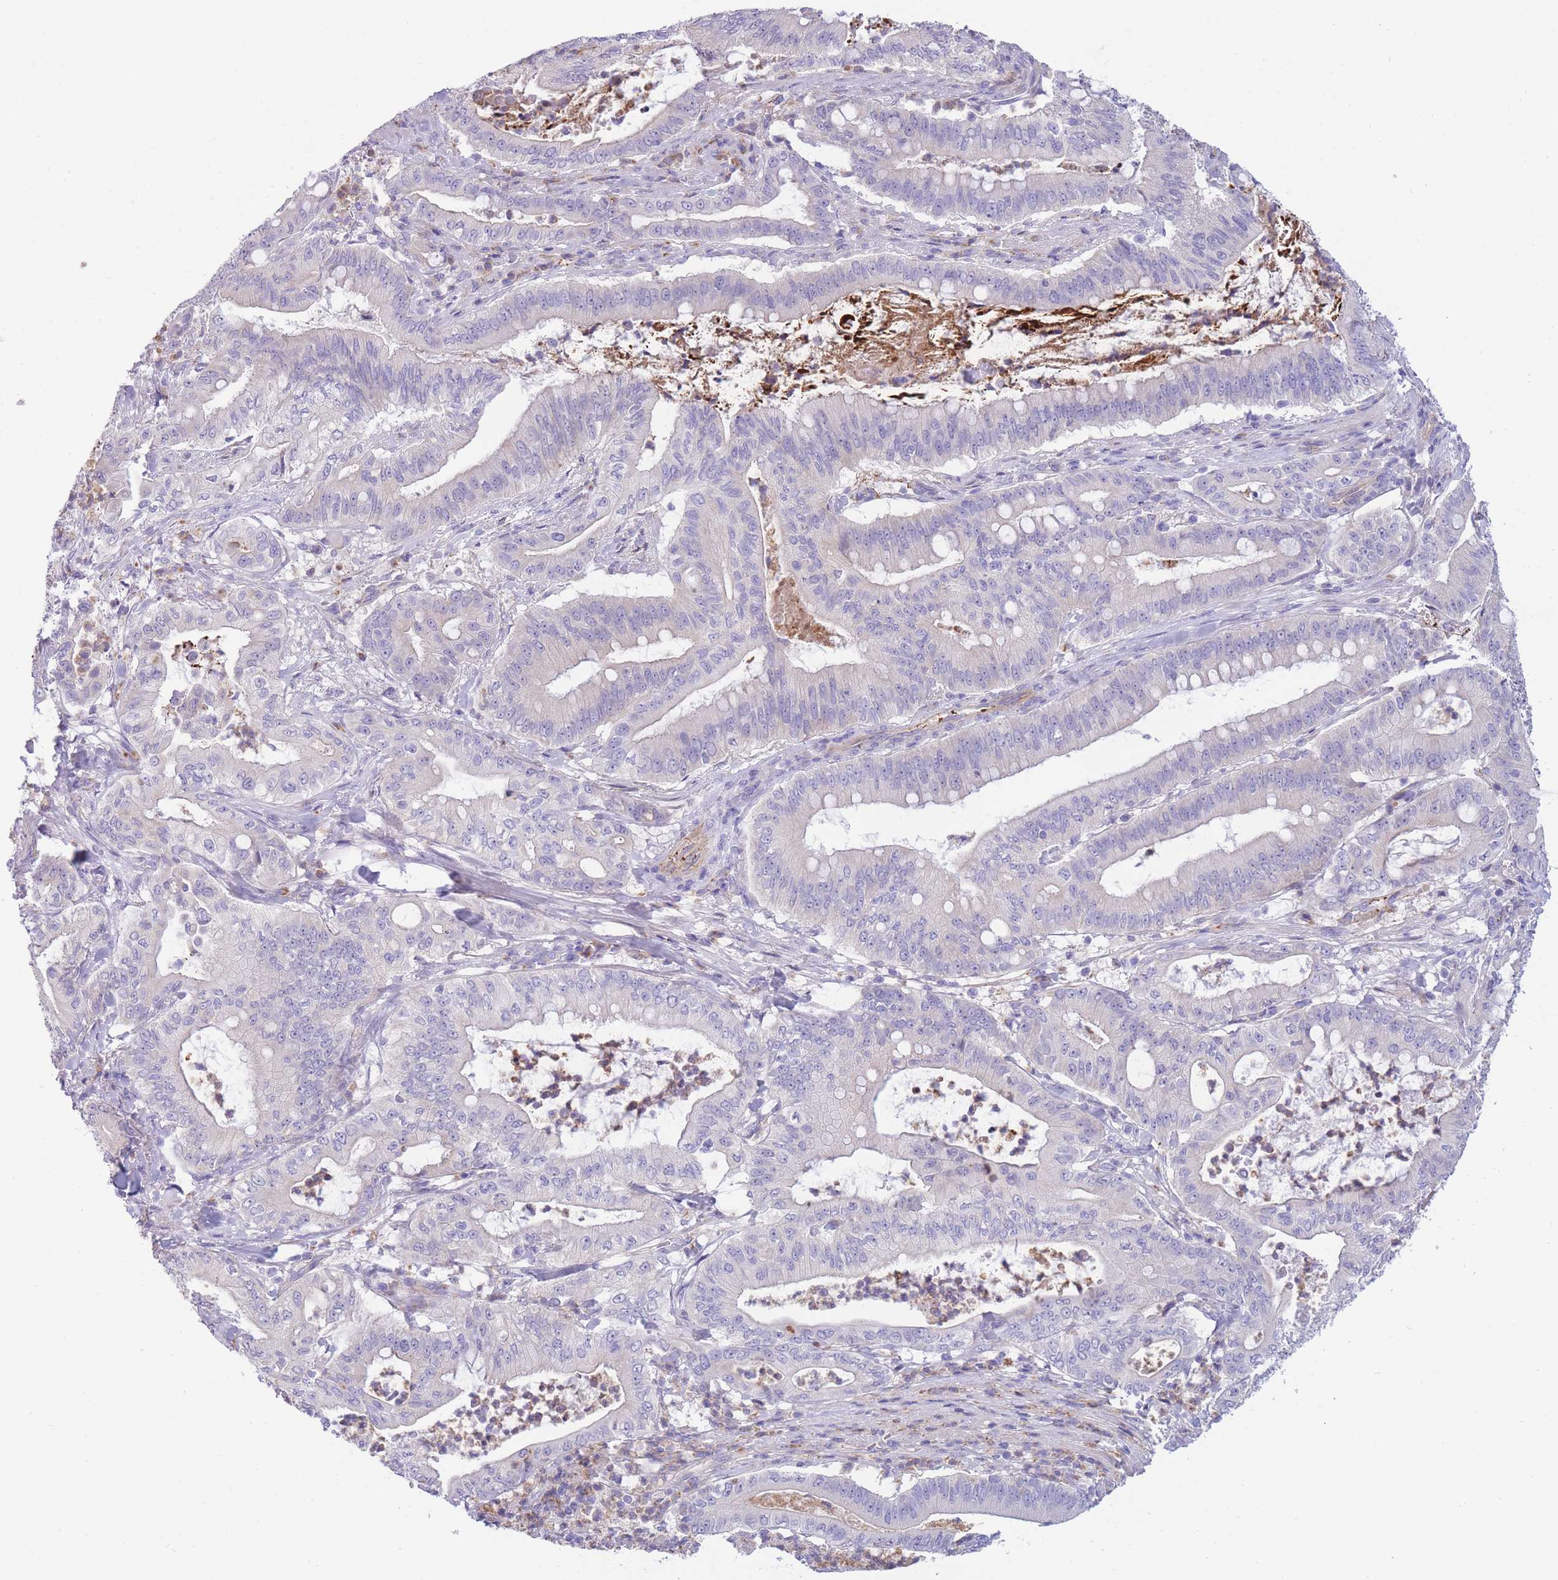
{"staining": {"intensity": "negative", "quantity": "none", "location": "none"}, "tissue": "pancreatic cancer", "cell_type": "Tumor cells", "image_type": "cancer", "snomed": [{"axis": "morphology", "description": "Adenocarcinoma, NOS"}, {"axis": "topography", "description": "Pancreas"}], "caption": "The immunohistochemistry (IHC) histopathology image has no significant positivity in tumor cells of pancreatic cancer (adenocarcinoma) tissue.", "gene": "SULT1A1", "patient": {"sex": "male", "age": 71}}